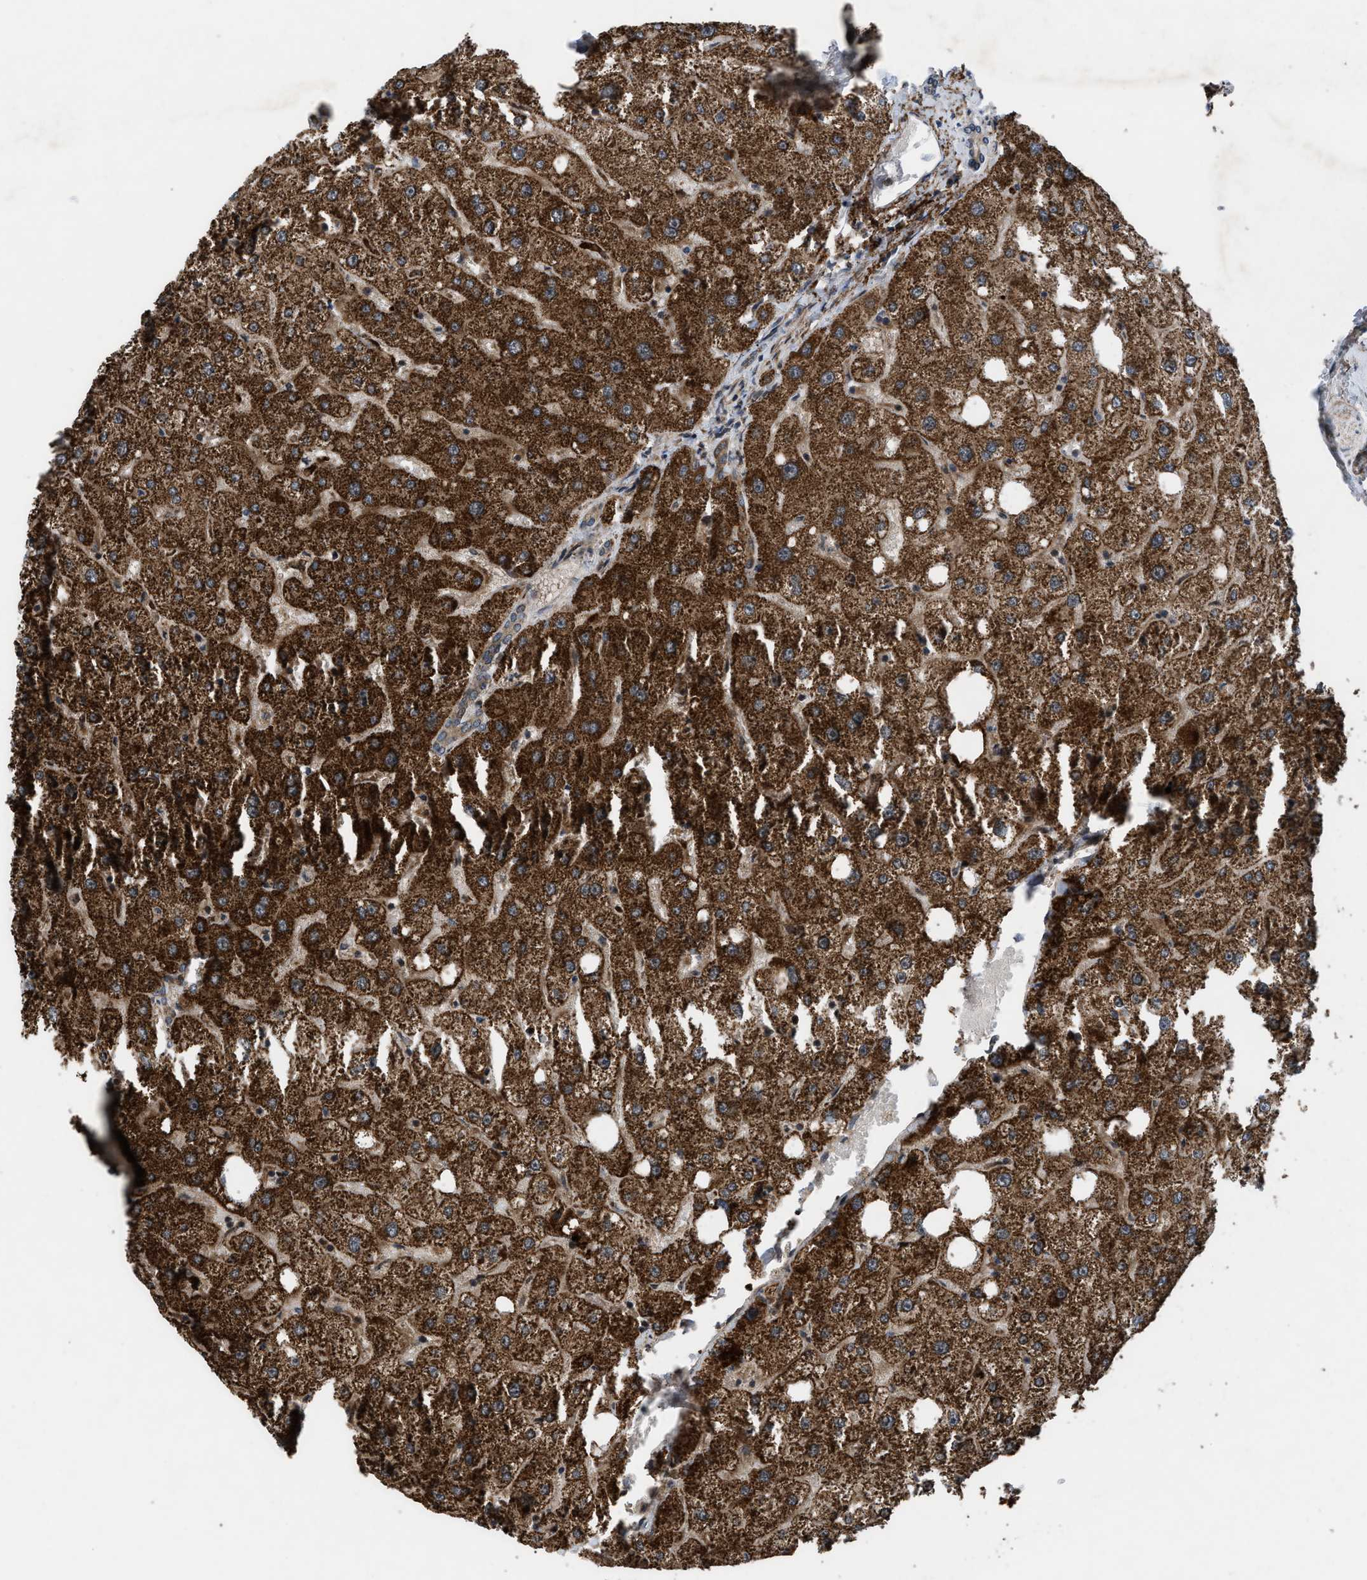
{"staining": {"intensity": "weak", "quantity": ">75%", "location": "cytoplasmic/membranous"}, "tissue": "liver", "cell_type": "Cholangiocytes", "image_type": "normal", "snomed": [{"axis": "morphology", "description": "Normal tissue, NOS"}, {"axis": "topography", "description": "Liver"}], "caption": "Liver stained with IHC demonstrates weak cytoplasmic/membranous staining in approximately >75% of cholangiocytes. (DAB (3,3'-diaminobenzidine) IHC with brightfield microscopy, high magnification).", "gene": "AP3M2", "patient": {"sex": "male", "age": 73}}